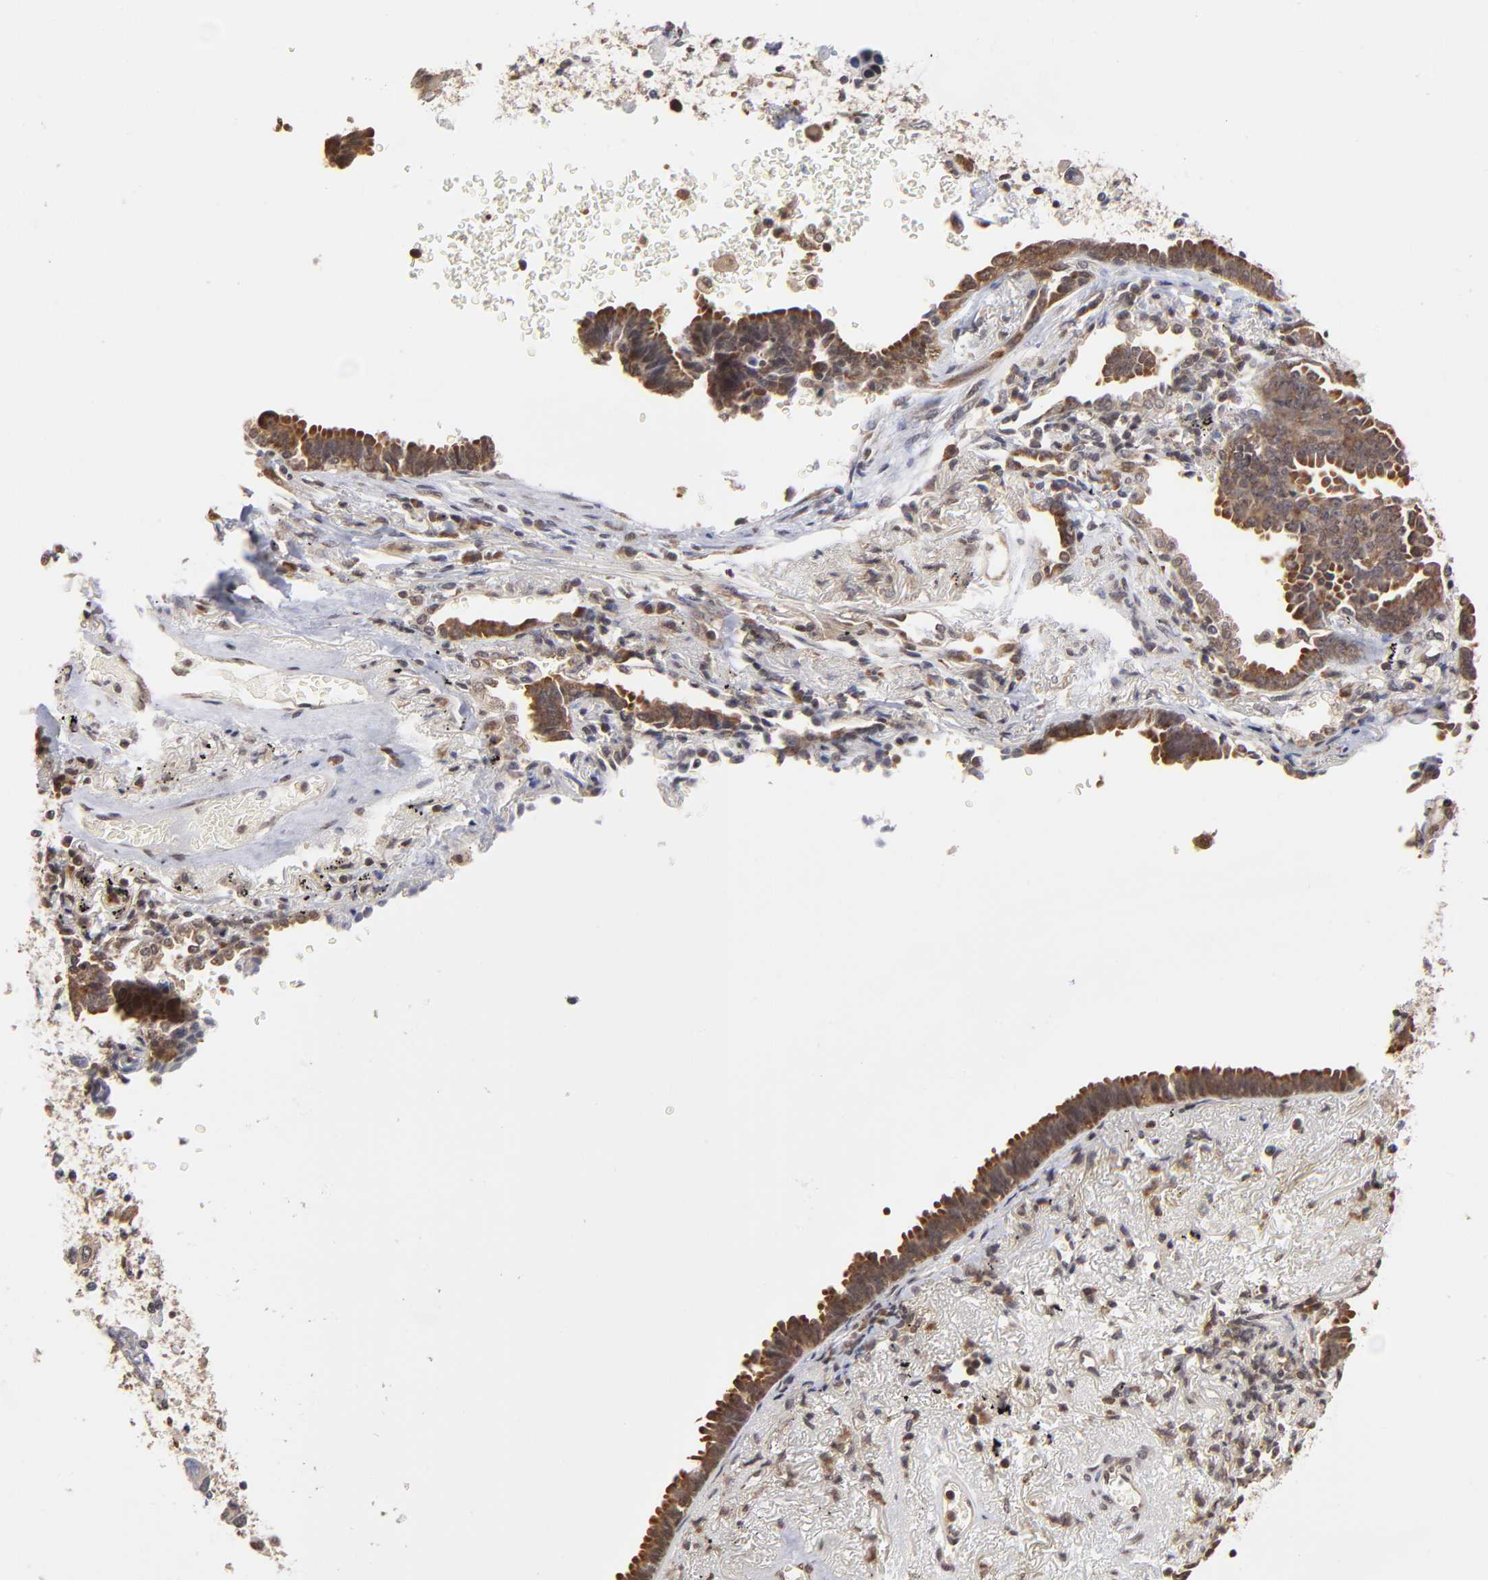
{"staining": {"intensity": "moderate", "quantity": ">75%", "location": "cytoplasmic/membranous"}, "tissue": "lung cancer", "cell_type": "Tumor cells", "image_type": "cancer", "snomed": [{"axis": "morphology", "description": "Adenocarcinoma, NOS"}, {"axis": "topography", "description": "Lung"}], "caption": "Protein expression analysis of human lung adenocarcinoma reveals moderate cytoplasmic/membranous staining in about >75% of tumor cells. The staining was performed using DAB (3,3'-diaminobenzidine), with brown indicating positive protein expression. Nuclei are stained blue with hematoxylin.", "gene": "BRPF1", "patient": {"sex": "female", "age": 64}}